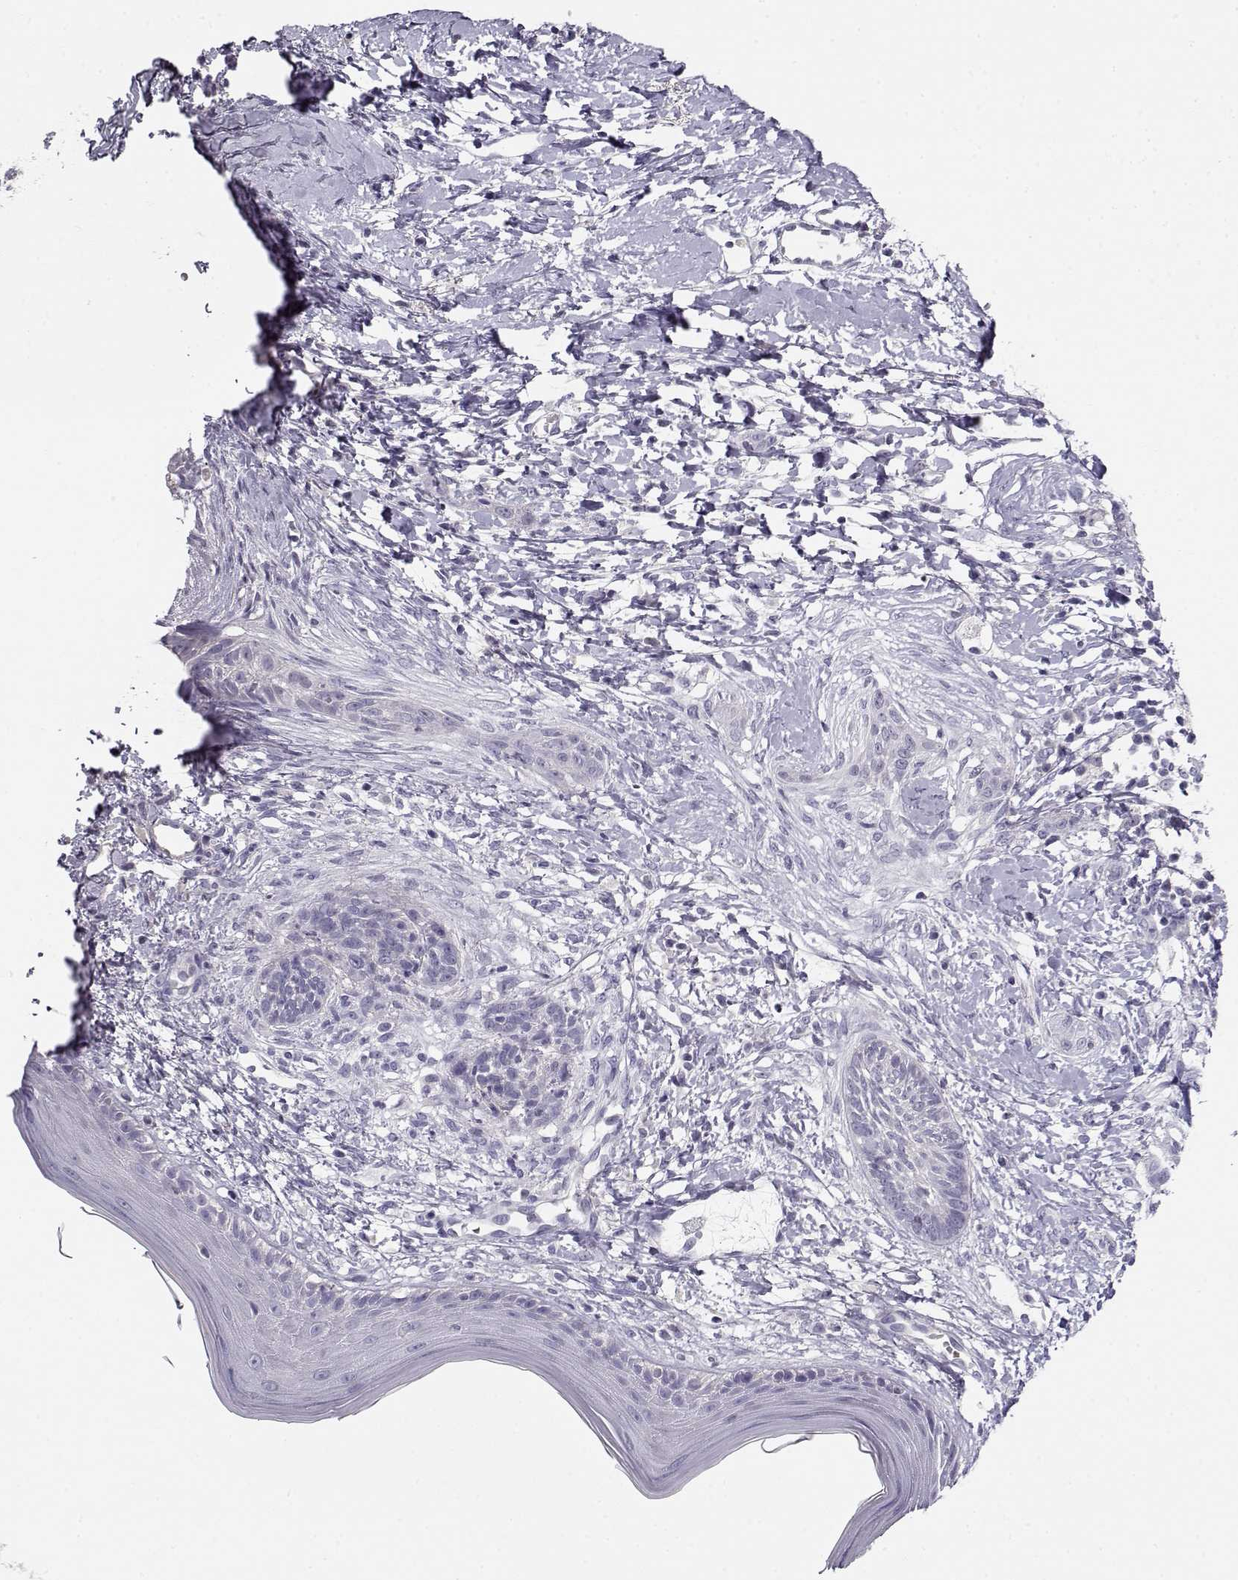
{"staining": {"intensity": "negative", "quantity": "none", "location": "none"}, "tissue": "skin cancer", "cell_type": "Tumor cells", "image_type": "cancer", "snomed": [{"axis": "morphology", "description": "Normal tissue, NOS"}, {"axis": "morphology", "description": "Basal cell carcinoma"}, {"axis": "topography", "description": "Skin"}], "caption": "IHC histopathology image of neoplastic tissue: skin basal cell carcinoma stained with DAB reveals no significant protein staining in tumor cells. The staining was performed using DAB to visualize the protein expression in brown, while the nuclei were stained in blue with hematoxylin (Magnification: 20x).", "gene": "DDX25", "patient": {"sex": "male", "age": 84}}